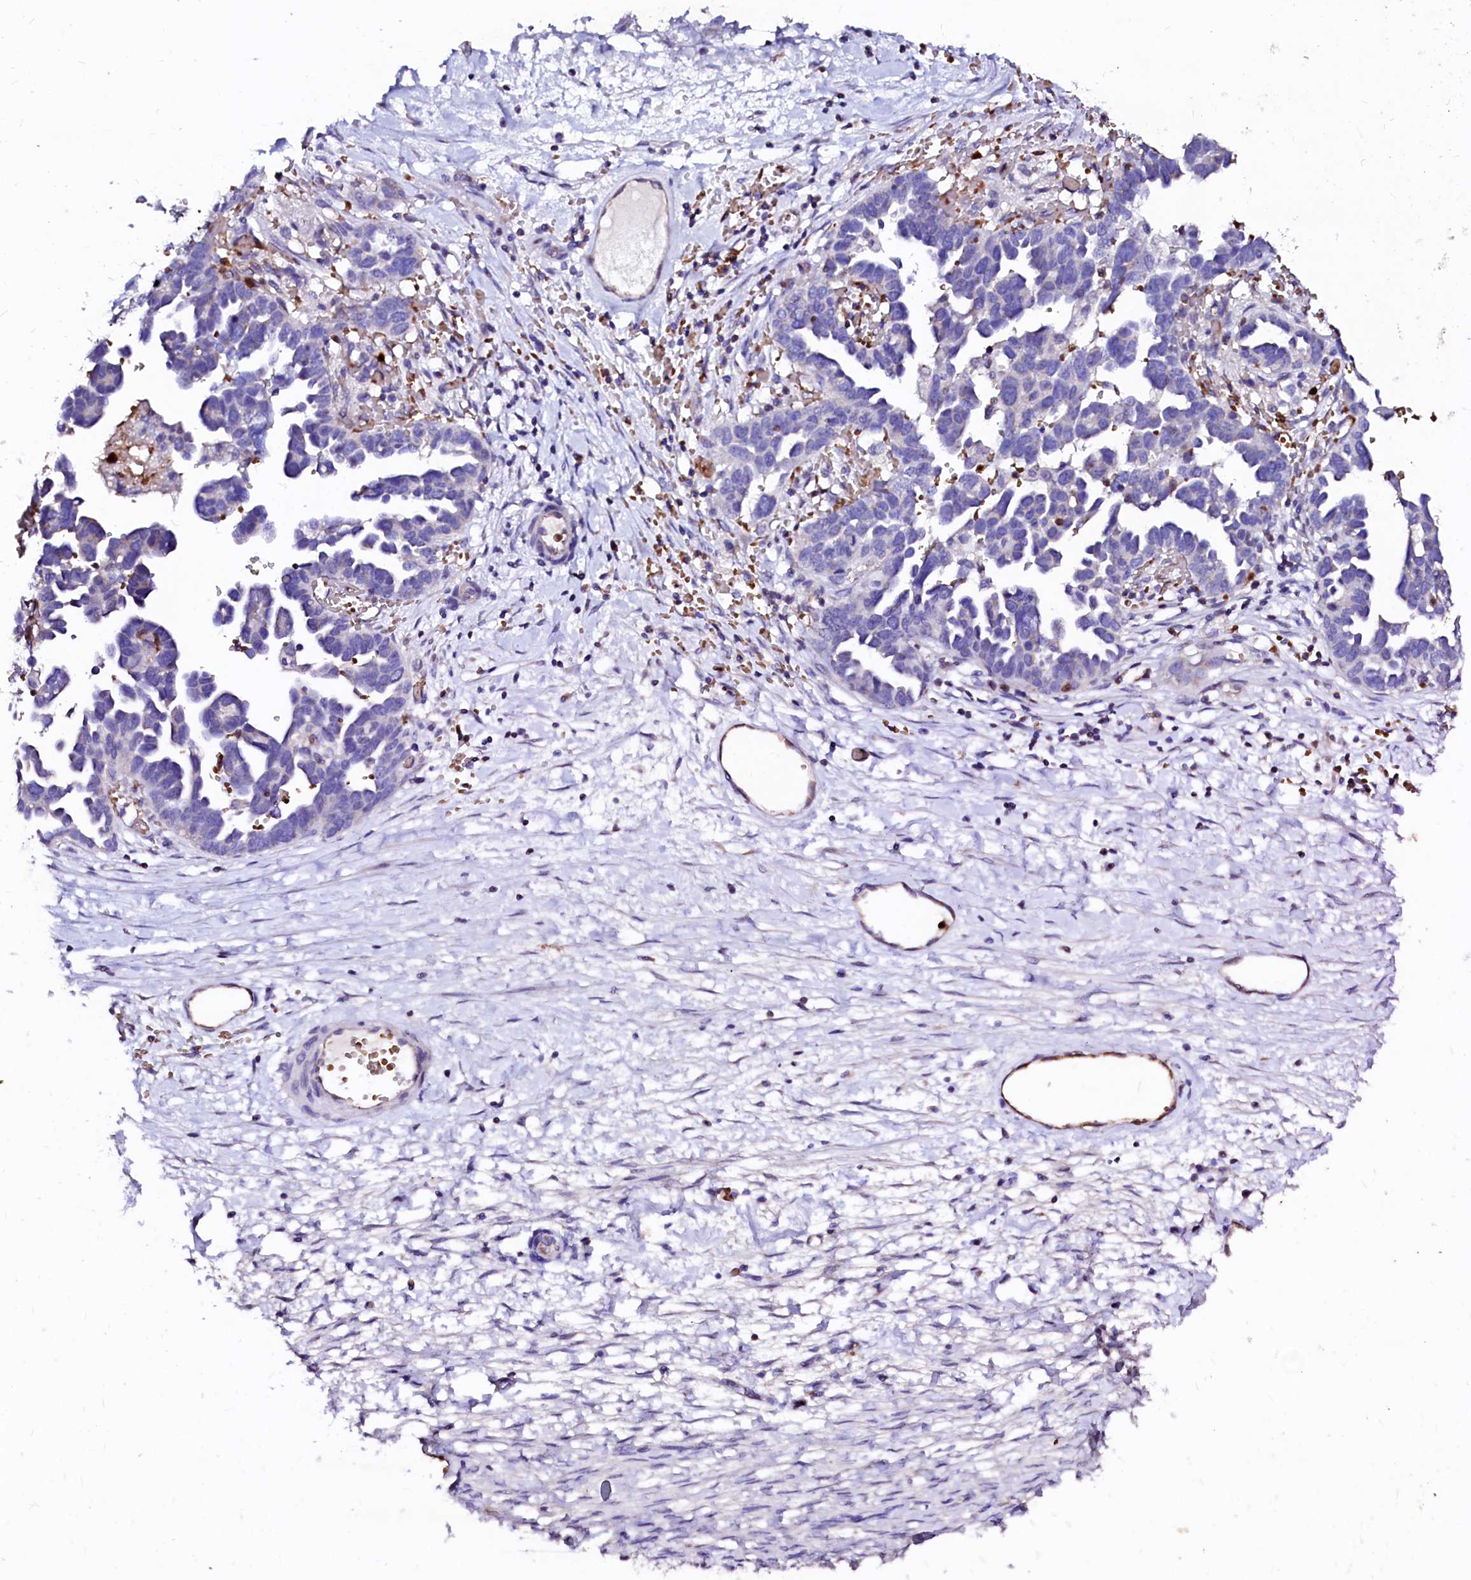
{"staining": {"intensity": "negative", "quantity": "none", "location": "none"}, "tissue": "ovarian cancer", "cell_type": "Tumor cells", "image_type": "cancer", "snomed": [{"axis": "morphology", "description": "Cystadenocarcinoma, serous, NOS"}, {"axis": "topography", "description": "Ovary"}], "caption": "Human serous cystadenocarcinoma (ovarian) stained for a protein using immunohistochemistry shows no expression in tumor cells.", "gene": "RAB27A", "patient": {"sex": "female", "age": 54}}